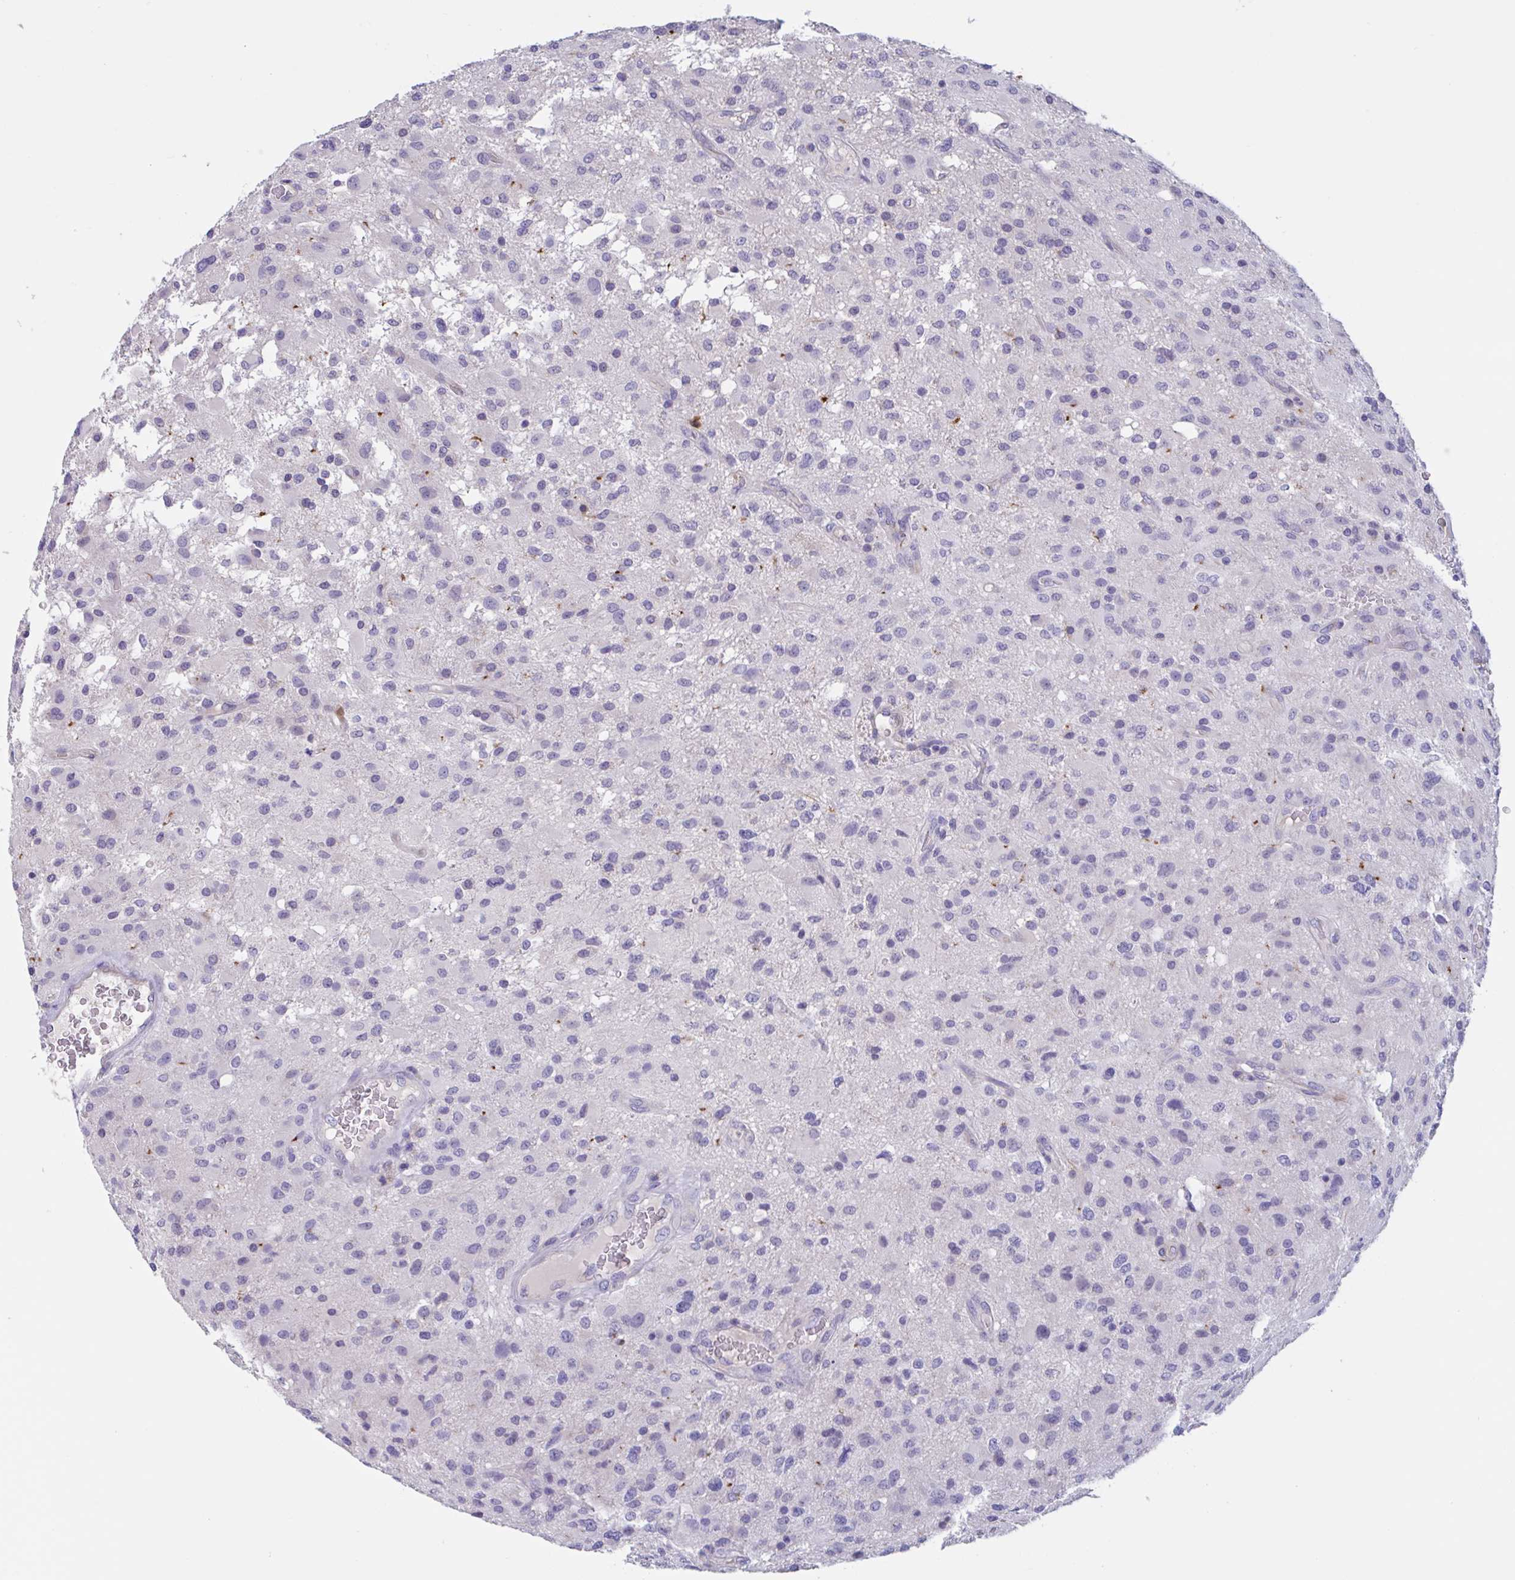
{"staining": {"intensity": "negative", "quantity": "none", "location": "none"}, "tissue": "glioma", "cell_type": "Tumor cells", "image_type": "cancer", "snomed": [{"axis": "morphology", "description": "Glioma, malignant, High grade"}, {"axis": "topography", "description": "Brain"}], "caption": "Immunohistochemical staining of human glioma exhibits no significant positivity in tumor cells.", "gene": "MS4A14", "patient": {"sex": "male", "age": 53}}